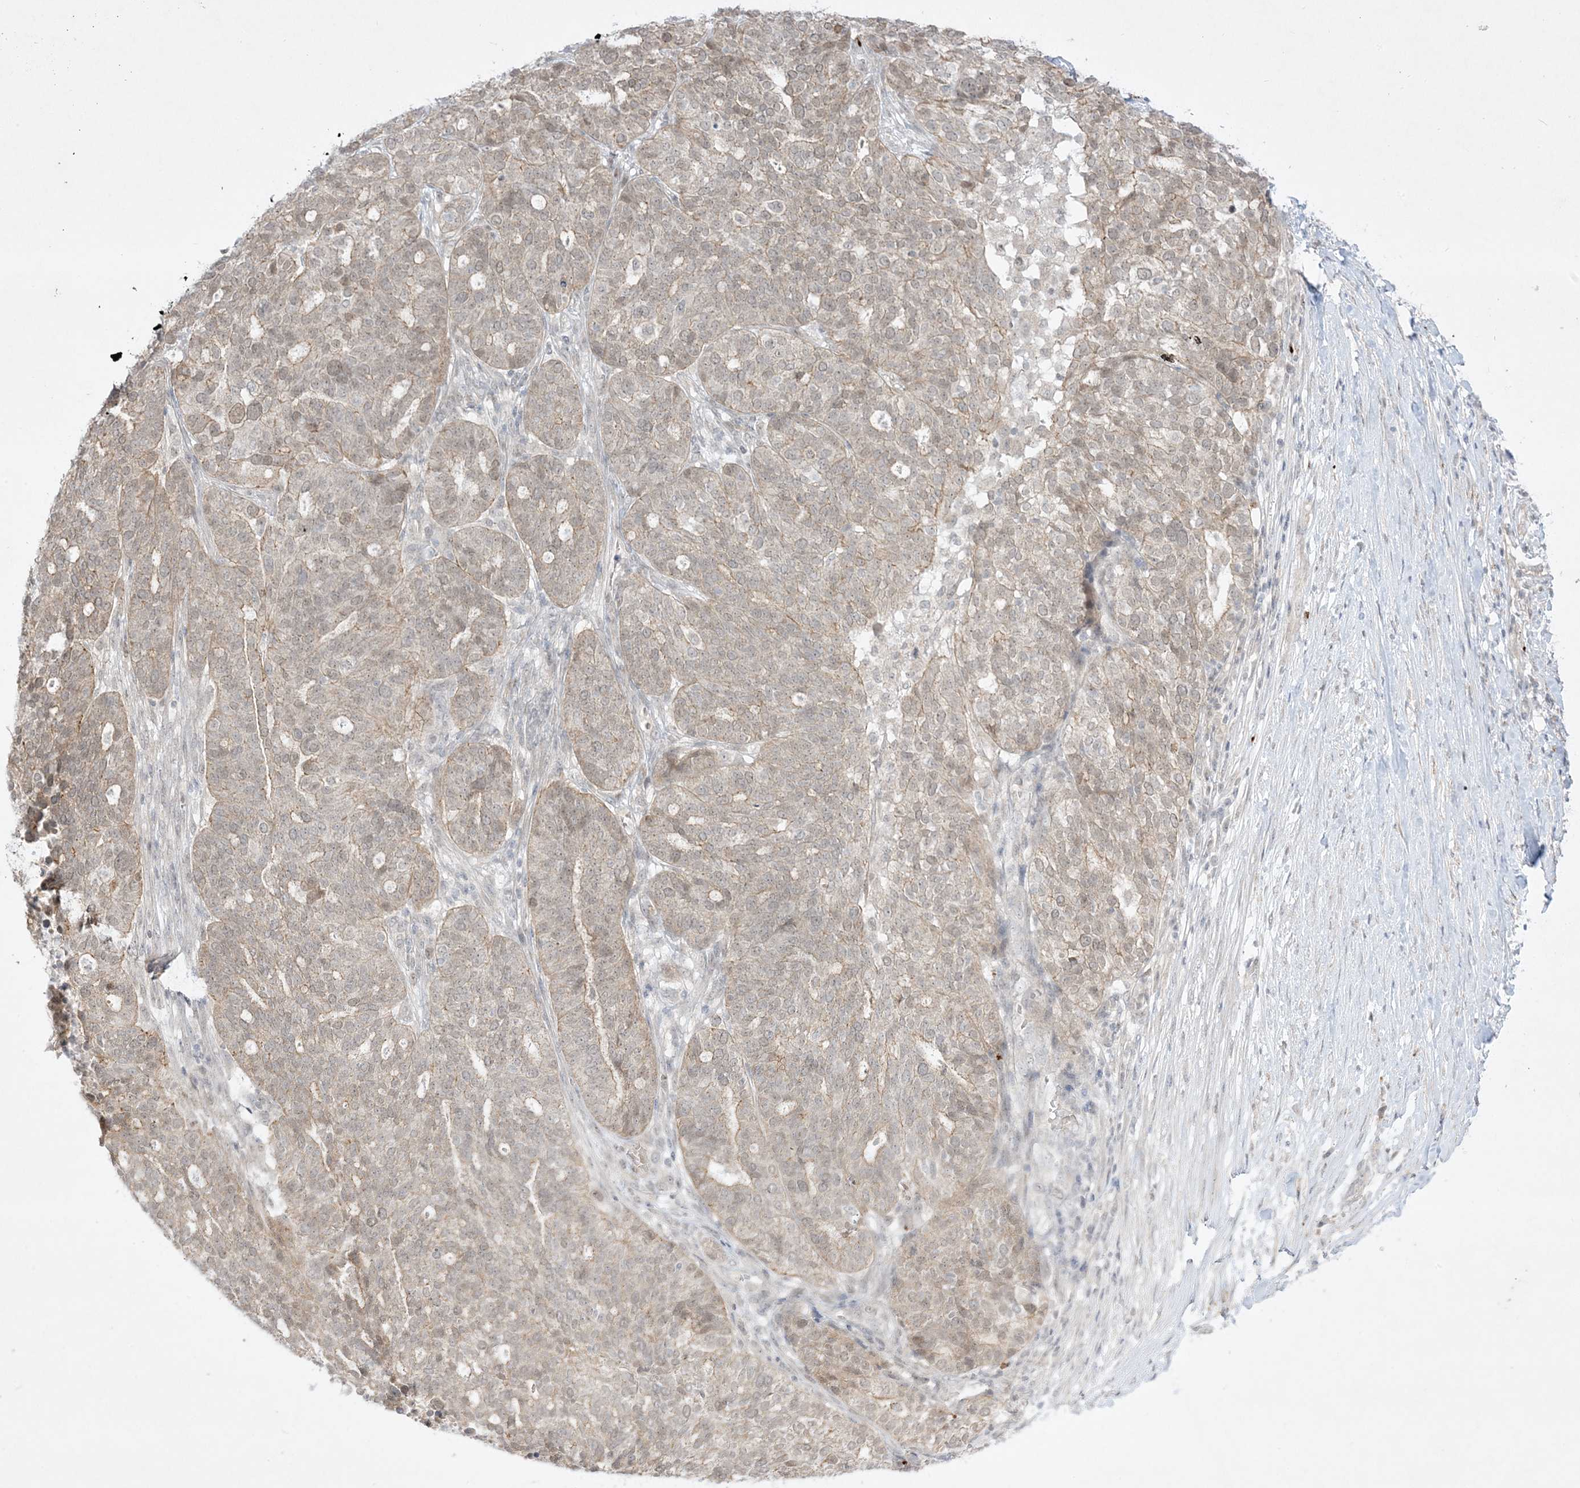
{"staining": {"intensity": "weak", "quantity": ">75%", "location": "cytoplasmic/membranous,nuclear"}, "tissue": "ovarian cancer", "cell_type": "Tumor cells", "image_type": "cancer", "snomed": [{"axis": "morphology", "description": "Cystadenocarcinoma, serous, NOS"}, {"axis": "topography", "description": "Ovary"}], "caption": "A low amount of weak cytoplasmic/membranous and nuclear staining is appreciated in about >75% of tumor cells in ovarian cancer (serous cystadenocarcinoma) tissue.", "gene": "PTK6", "patient": {"sex": "female", "age": 59}}